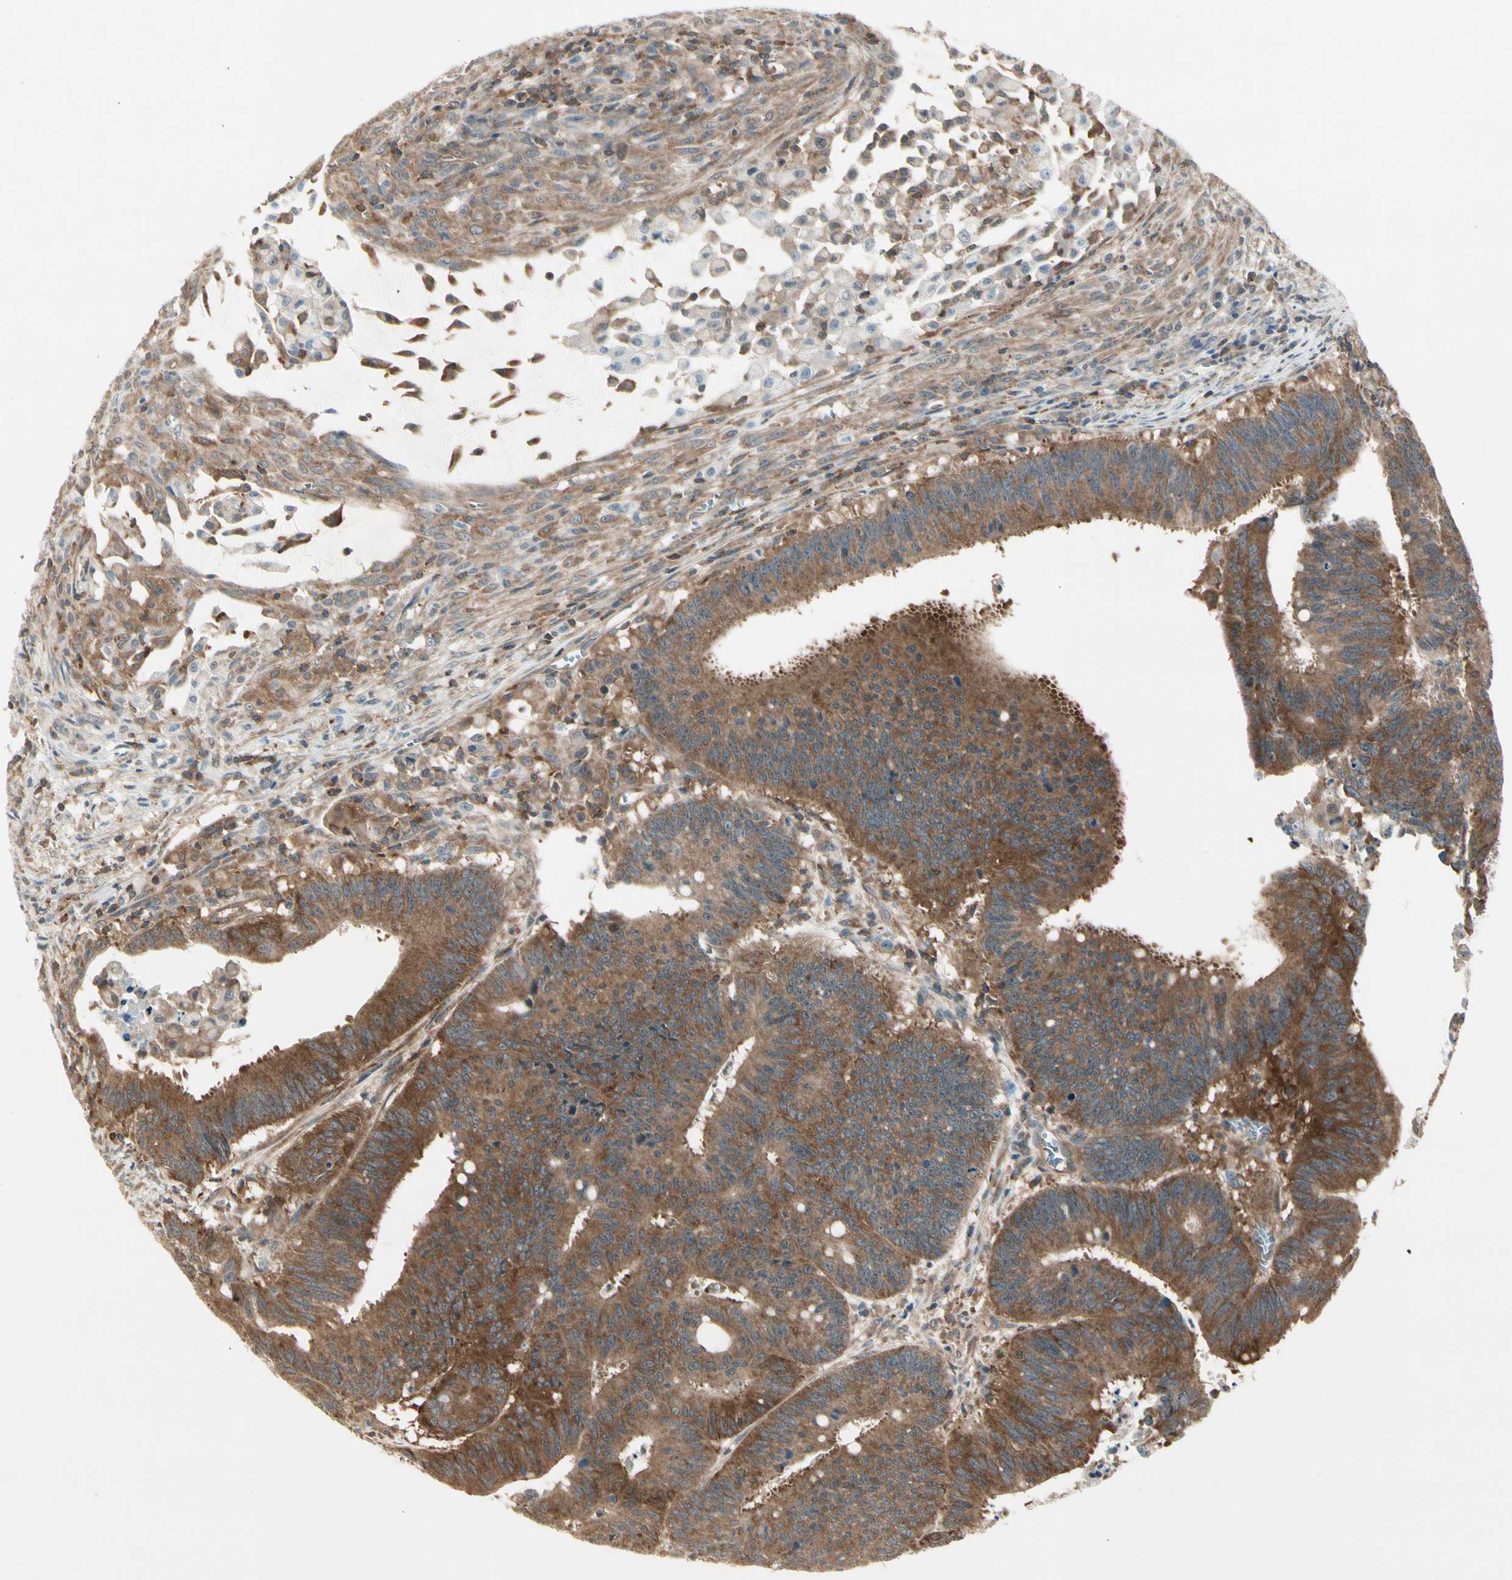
{"staining": {"intensity": "strong", "quantity": ">75%", "location": "cytoplasmic/membranous"}, "tissue": "colorectal cancer", "cell_type": "Tumor cells", "image_type": "cancer", "snomed": [{"axis": "morphology", "description": "Adenocarcinoma, NOS"}, {"axis": "topography", "description": "Colon"}], "caption": "Adenocarcinoma (colorectal) stained with a protein marker shows strong staining in tumor cells.", "gene": "OXSR1", "patient": {"sex": "male", "age": 45}}